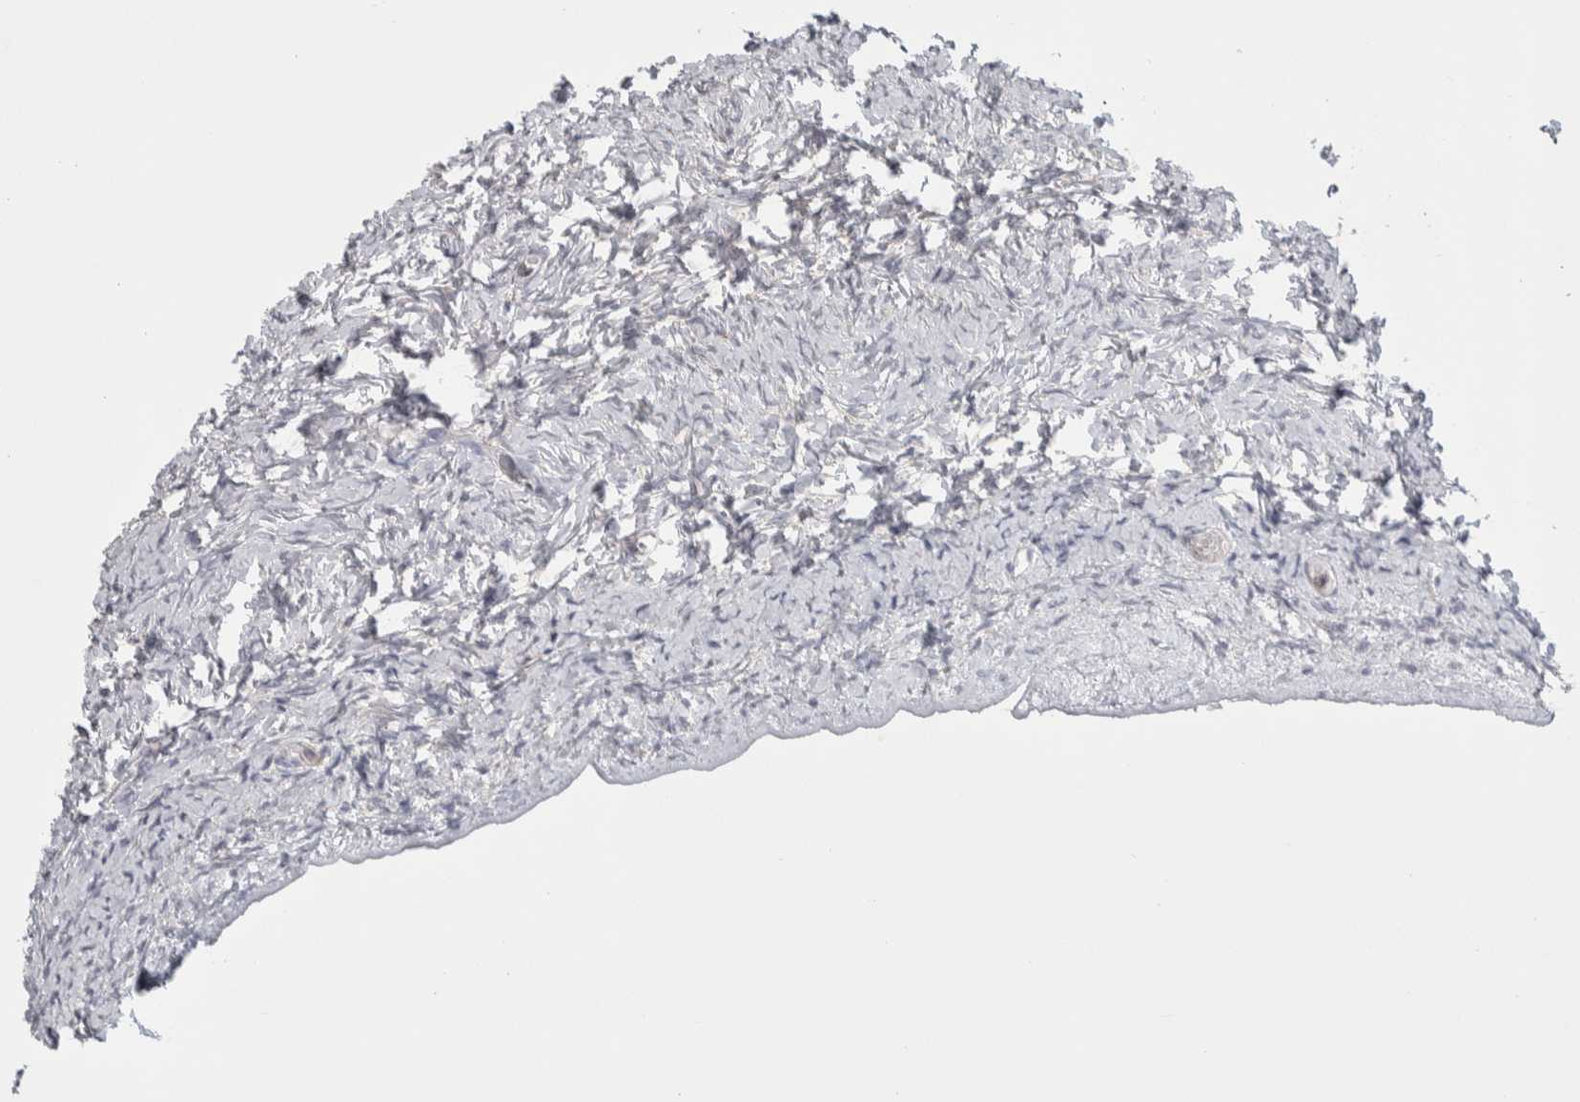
{"staining": {"intensity": "negative", "quantity": "none", "location": "none"}, "tissue": "ovary", "cell_type": "Follicle cells", "image_type": "normal", "snomed": [{"axis": "morphology", "description": "Normal tissue, NOS"}, {"axis": "topography", "description": "Ovary"}], "caption": "This is an IHC image of unremarkable ovary. There is no positivity in follicle cells.", "gene": "ZNF862", "patient": {"sex": "female", "age": 27}}